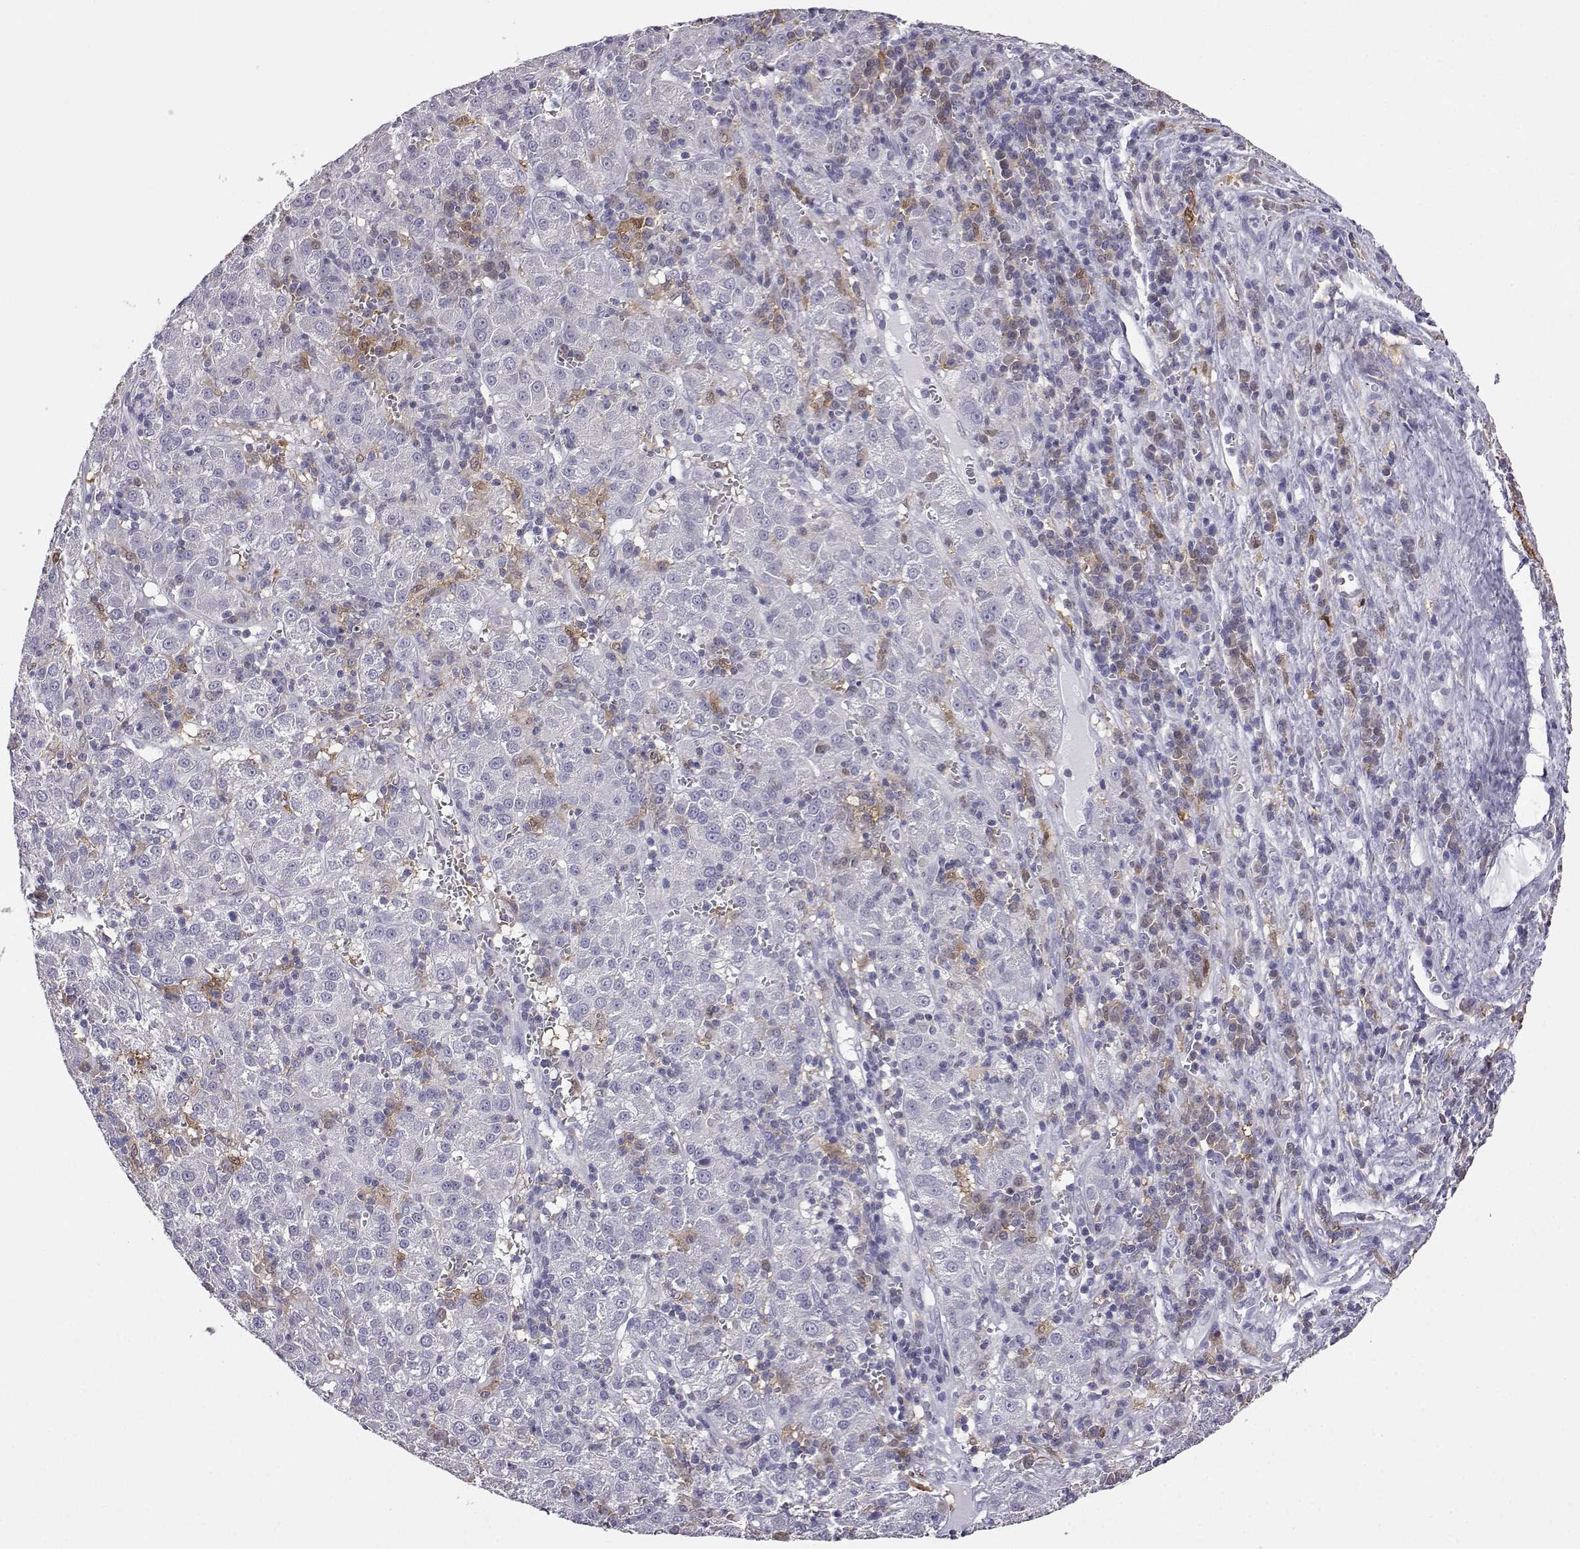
{"staining": {"intensity": "negative", "quantity": "none", "location": "none"}, "tissue": "liver cancer", "cell_type": "Tumor cells", "image_type": "cancer", "snomed": [{"axis": "morphology", "description": "Carcinoma, Hepatocellular, NOS"}, {"axis": "topography", "description": "Liver"}], "caption": "Tumor cells show no significant protein staining in hepatocellular carcinoma (liver).", "gene": "AKR1B1", "patient": {"sex": "female", "age": 60}}